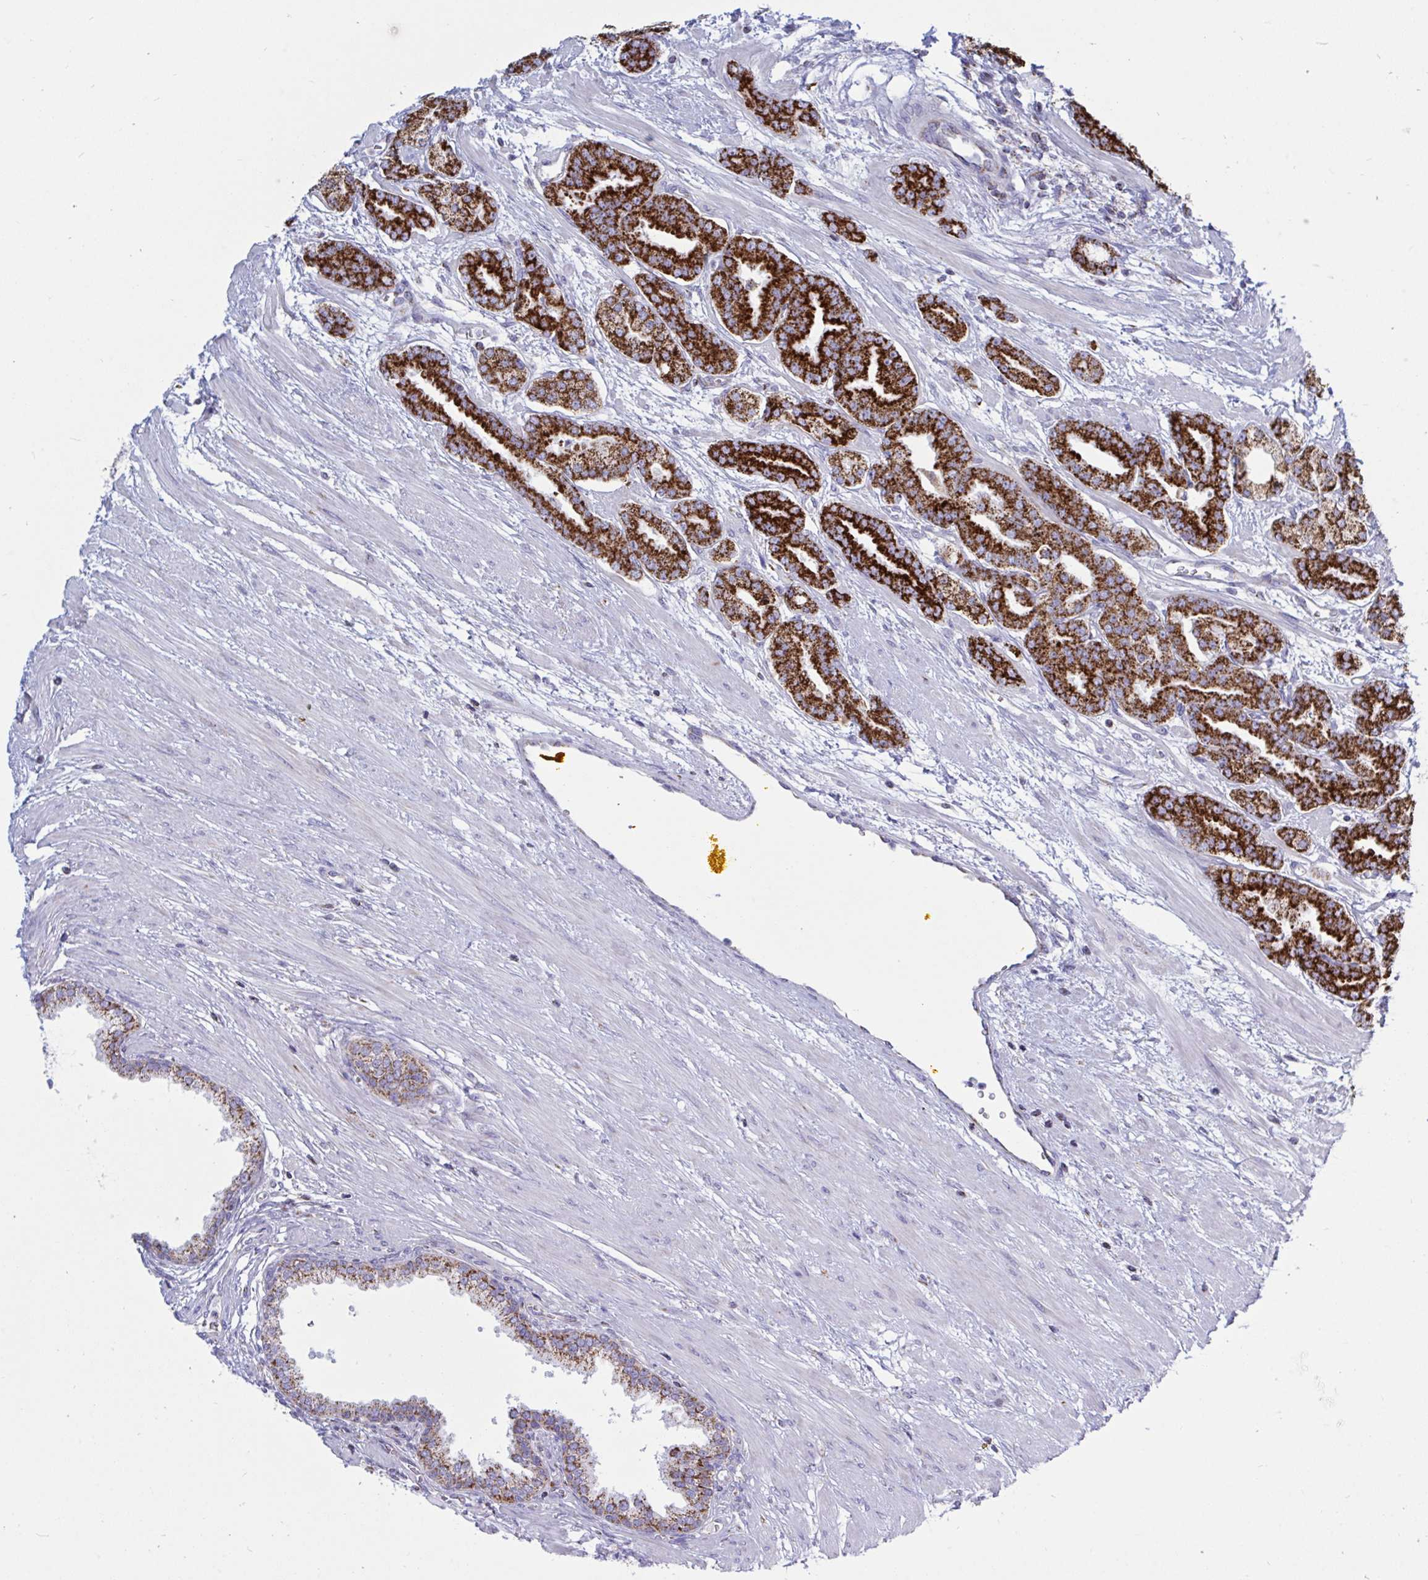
{"staining": {"intensity": "strong", "quantity": ">75%", "location": "cytoplasmic/membranous"}, "tissue": "prostate cancer", "cell_type": "Tumor cells", "image_type": "cancer", "snomed": [{"axis": "morphology", "description": "Adenocarcinoma, High grade"}, {"axis": "topography", "description": "Prostate"}], "caption": "Immunohistochemistry (IHC) of human adenocarcinoma (high-grade) (prostate) displays high levels of strong cytoplasmic/membranous positivity in approximately >75% of tumor cells.", "gene": "HSPE1", "patient": {"sex": "male", "age": 60}}